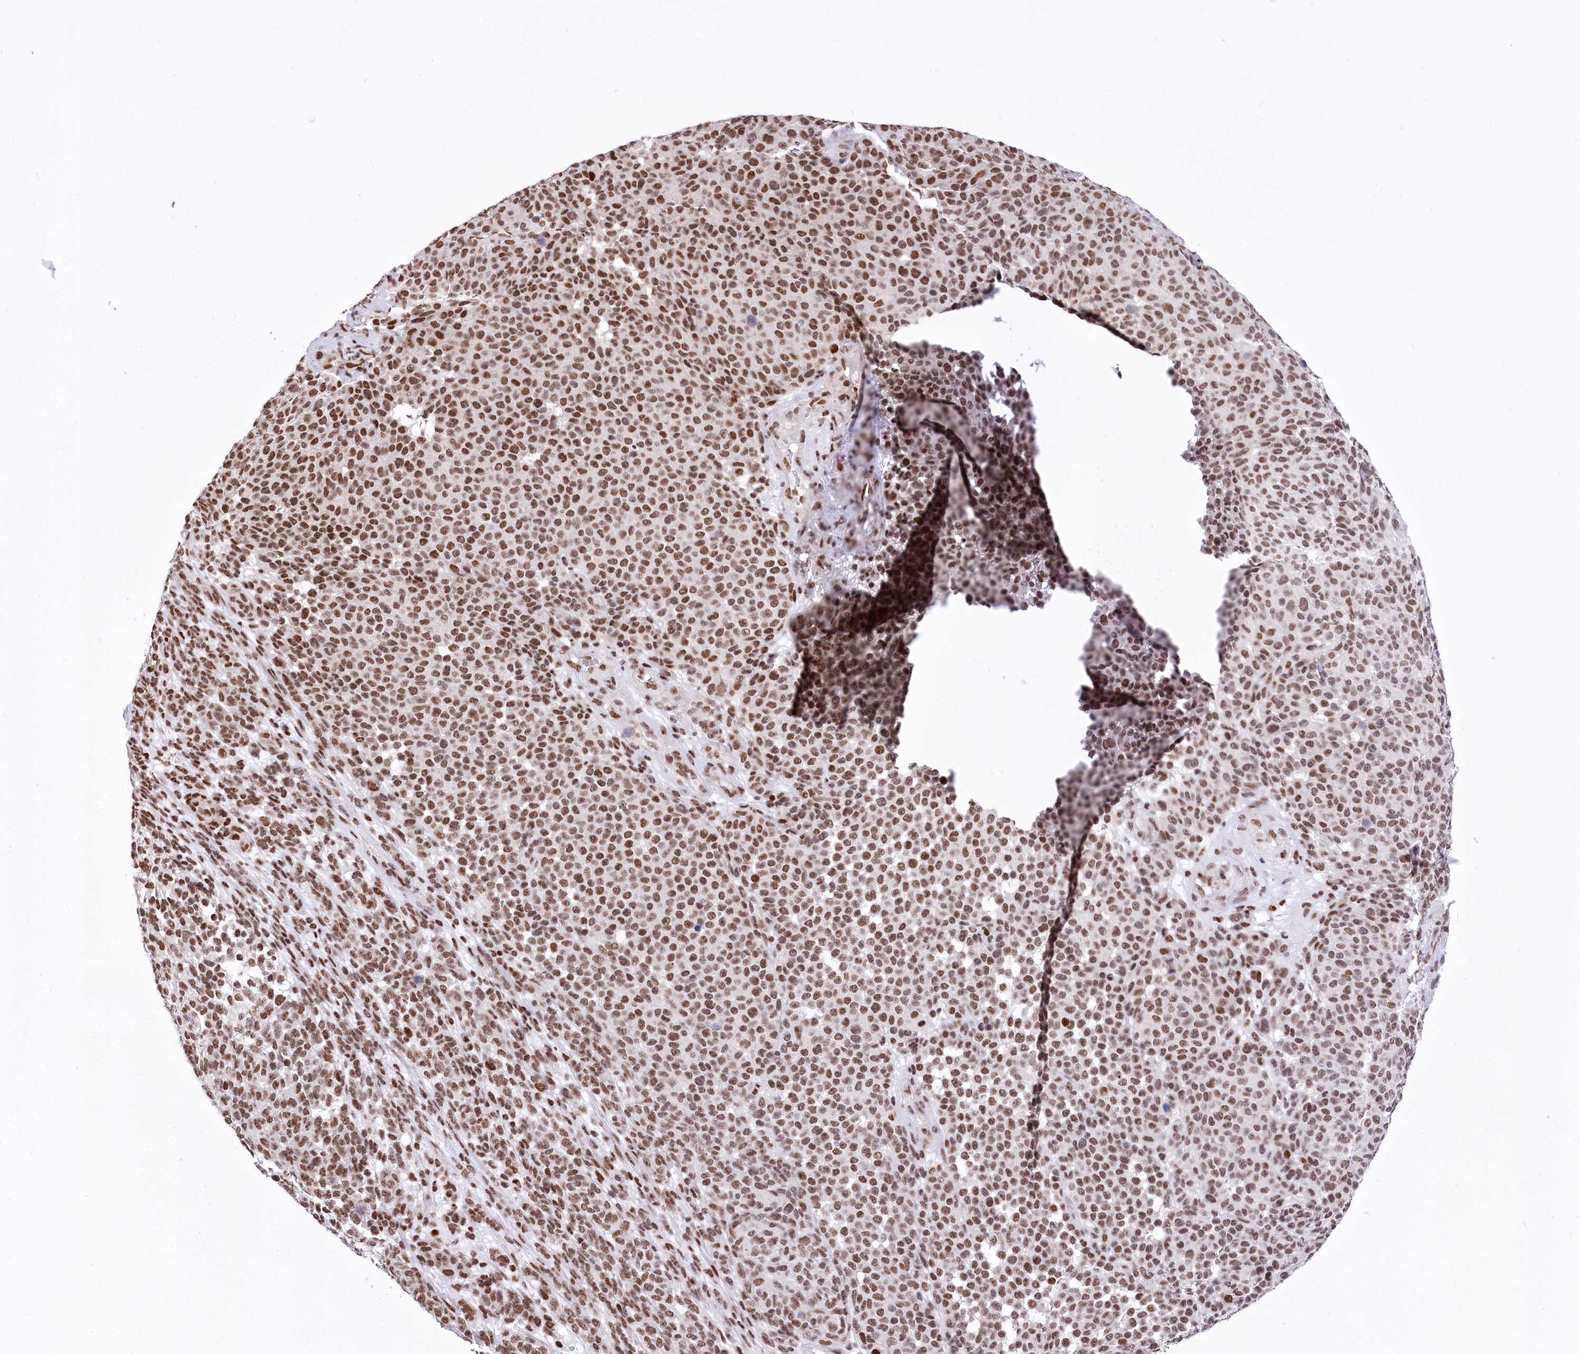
{"staining": {"intensity": "moderate", "quantity": ">75%", "location": "nuclear"}, "tissue": "melanoma", "cell_type": "Tumor cells", "image_type": "cancer", "snomed": [{"axis": "morphology", "description": "Malignant melanoma, NOS"}, {"axis": "topography", "description": "Skin"}], "caption": "Protein staining exhibits moderate nuclear positivity in approximately >75% of tumor cells in malignant melanoma.", "gene": "POU4F3", "patient": {"sex": "male", "age": 49}}